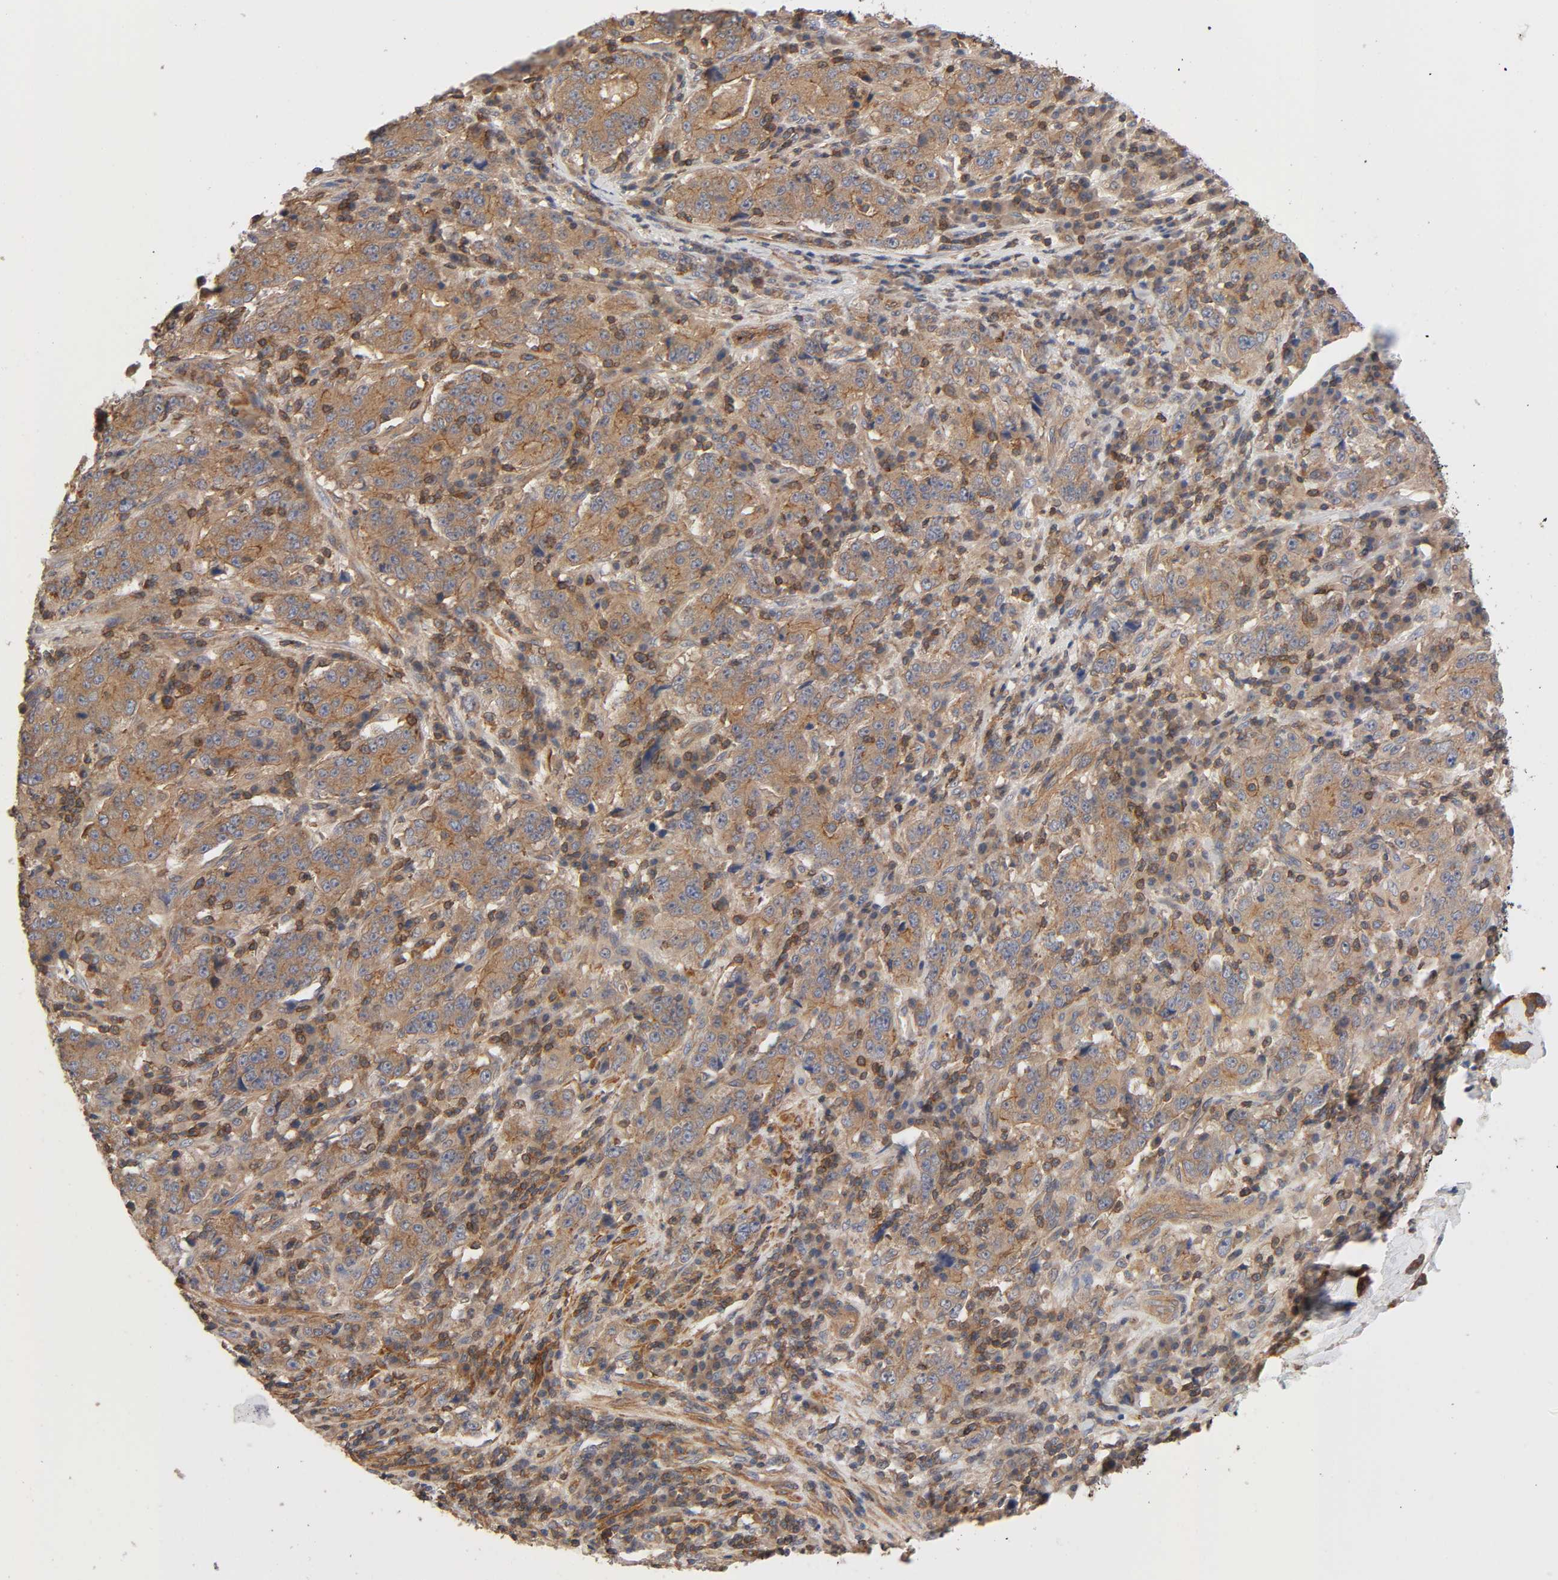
{"staining": {"intensity": "moderate", "quantity": "25%-75%", "location": "cytoplasmic/membranous"}, "tissue": "stomach cancer", "cell_type": "Tumor cells", "image_type": "cancer", "snomed": [{"axis": "morphology", "description": "Normal tissue, NOS"}, {"axis": "morphology", "description": "Adenocarcinoma, NOS"}, {"axis": "topography", "description": "Stomach, upper"}, {"axis": "topography", "description": "Stomach"}], "caption": "The image reveals staining of stomach adenocarcinoma, revealing moderate cytoplasmic/membranous protein expression (brown color) within tumor cells.", "gene": "LAMTOR2", "patient": {"sex": "male", "age": 59}}